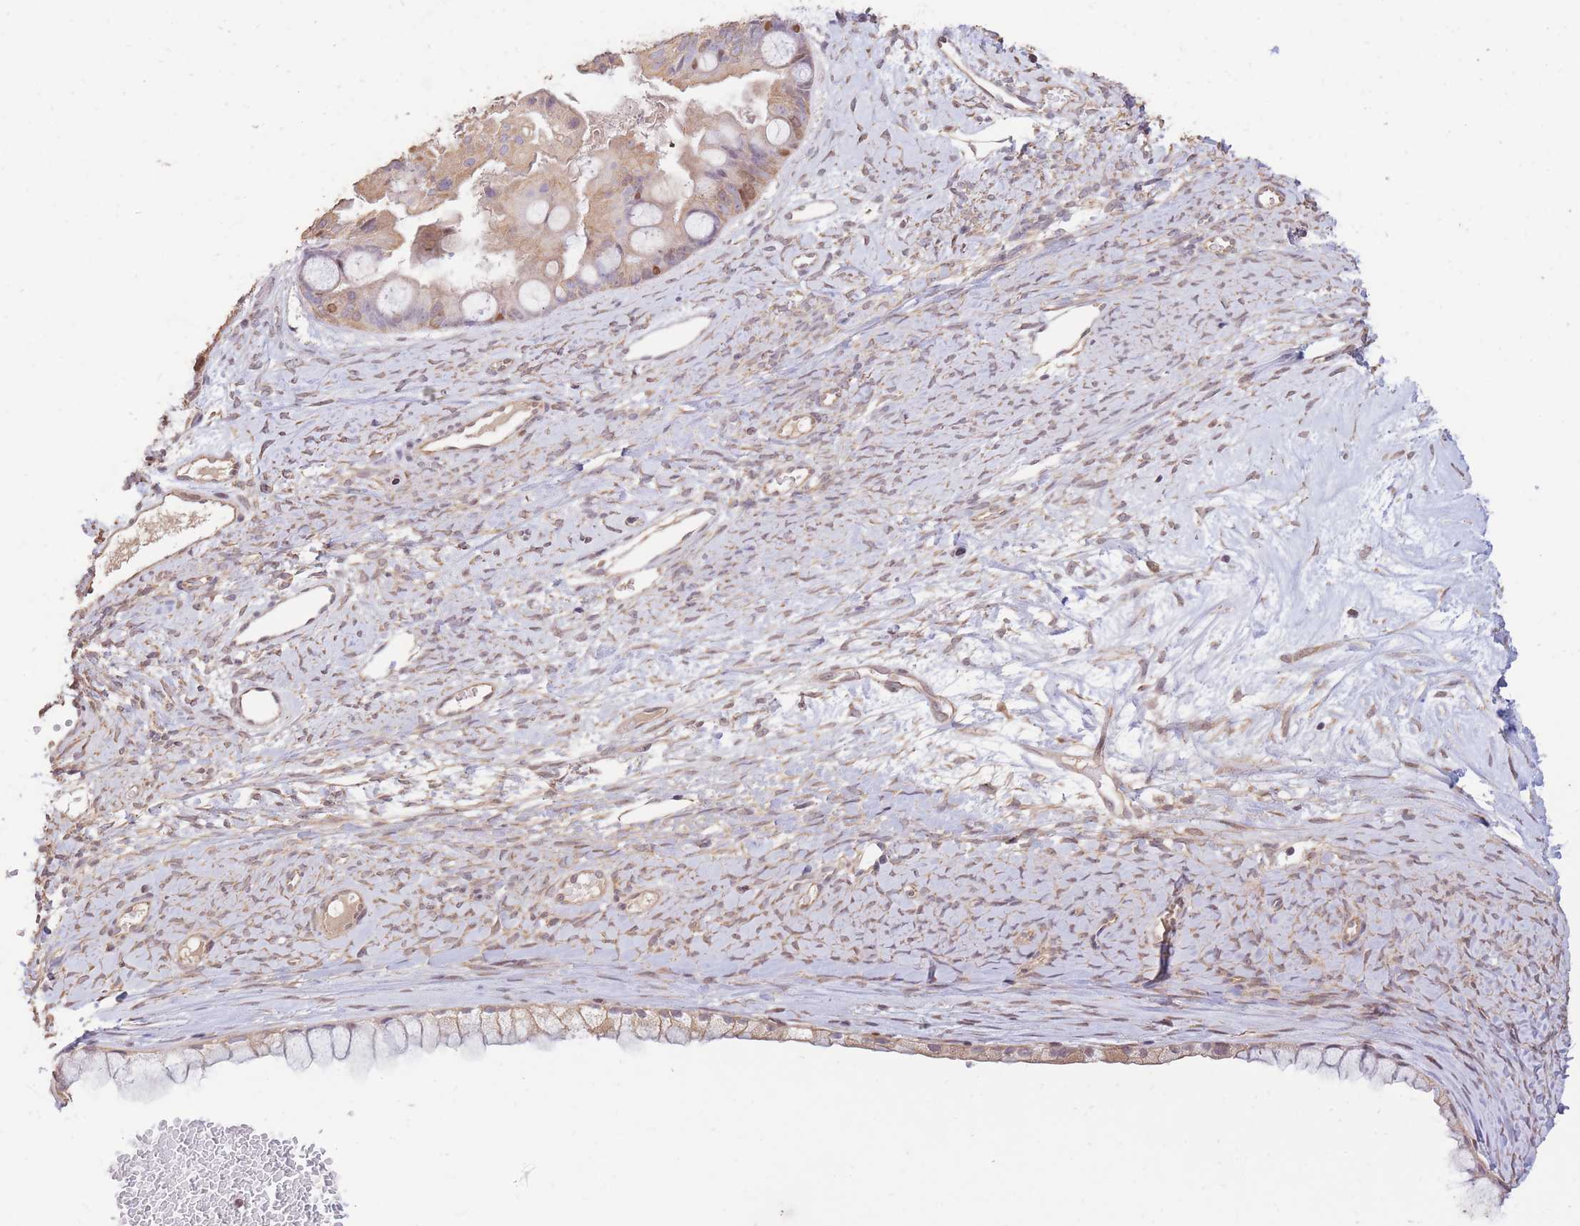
{"staining": {"intensity": "moderate", "quantity": "<25%", "location": "nuclear"}, "tissue": "ovarian cancer", "cell_type": "Tumor cells", "image_type": "cancer", "snomed": [{"axis": "morphology", "description": "Cystadenocarcinoma, mucinous, NOS"}, {"axis": "topography", "description": "Ovary"}], "caption": "Ovarian cancer (mucinous cystadenocarcinoma) tissue reveals moderate nuclear positivity in approximately <25% of tumor cells", "gene": "RGS14", "patient": {"sex": "female", "age": 61}}